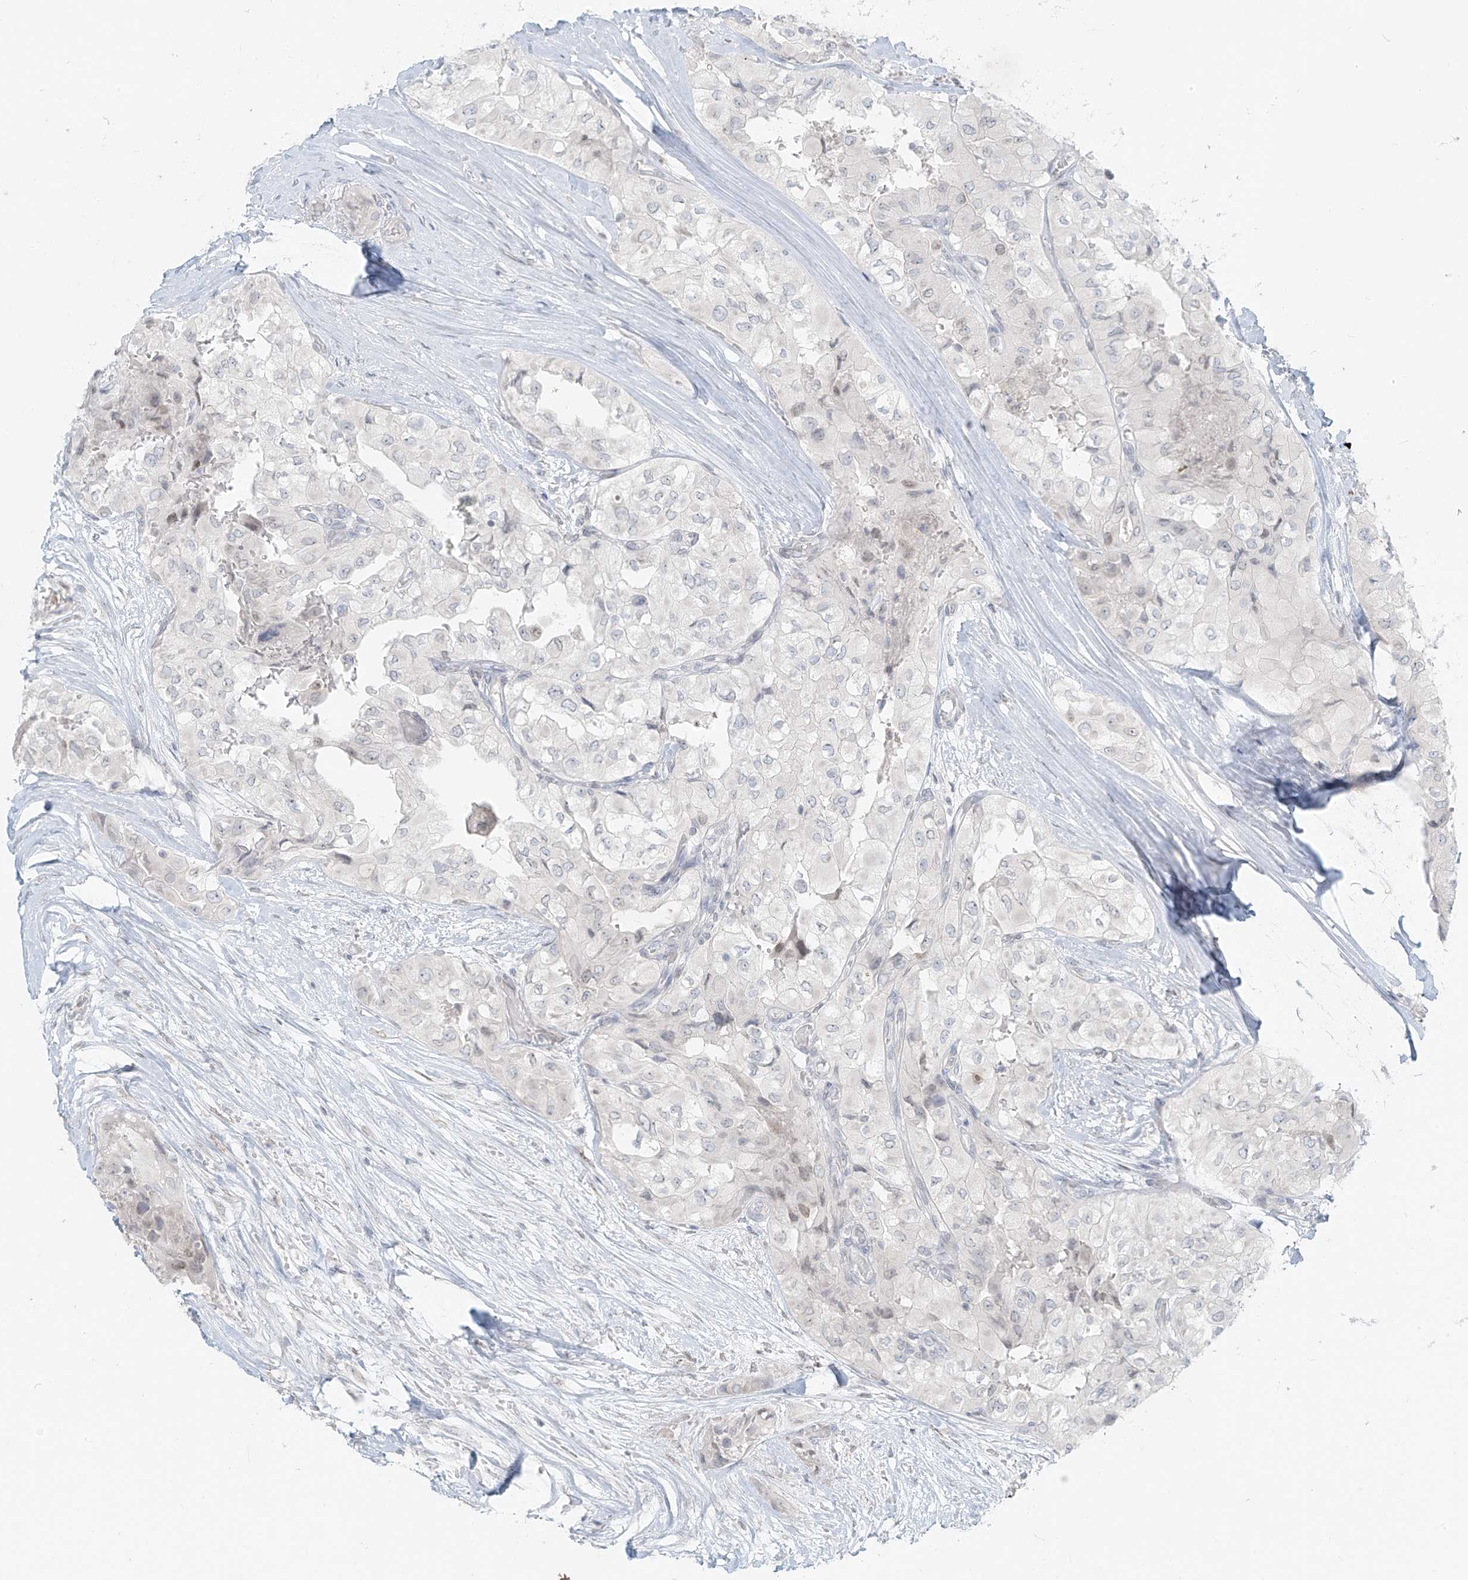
{"staining": {"intensity": "negative", "quantity": "none", "location": "none"}, "tissue": "thyroid cancer", "cell_type": "Tumor cells", "image_type": "cancer", "snomed": [{"axis": "morphology", "description": "Papillary adenocarcinoma, NOS"}, {"axis": "topography", "description": "Thyroid gland"}], "caption": "An IHC image of thyroid papillary adenocarcinoma is shown. There is no staining in tumor cells of thyroid papillary adenocarcinoma.", "gene": "OSBPL7", "patient": {"sex": "female", "age": 59}}